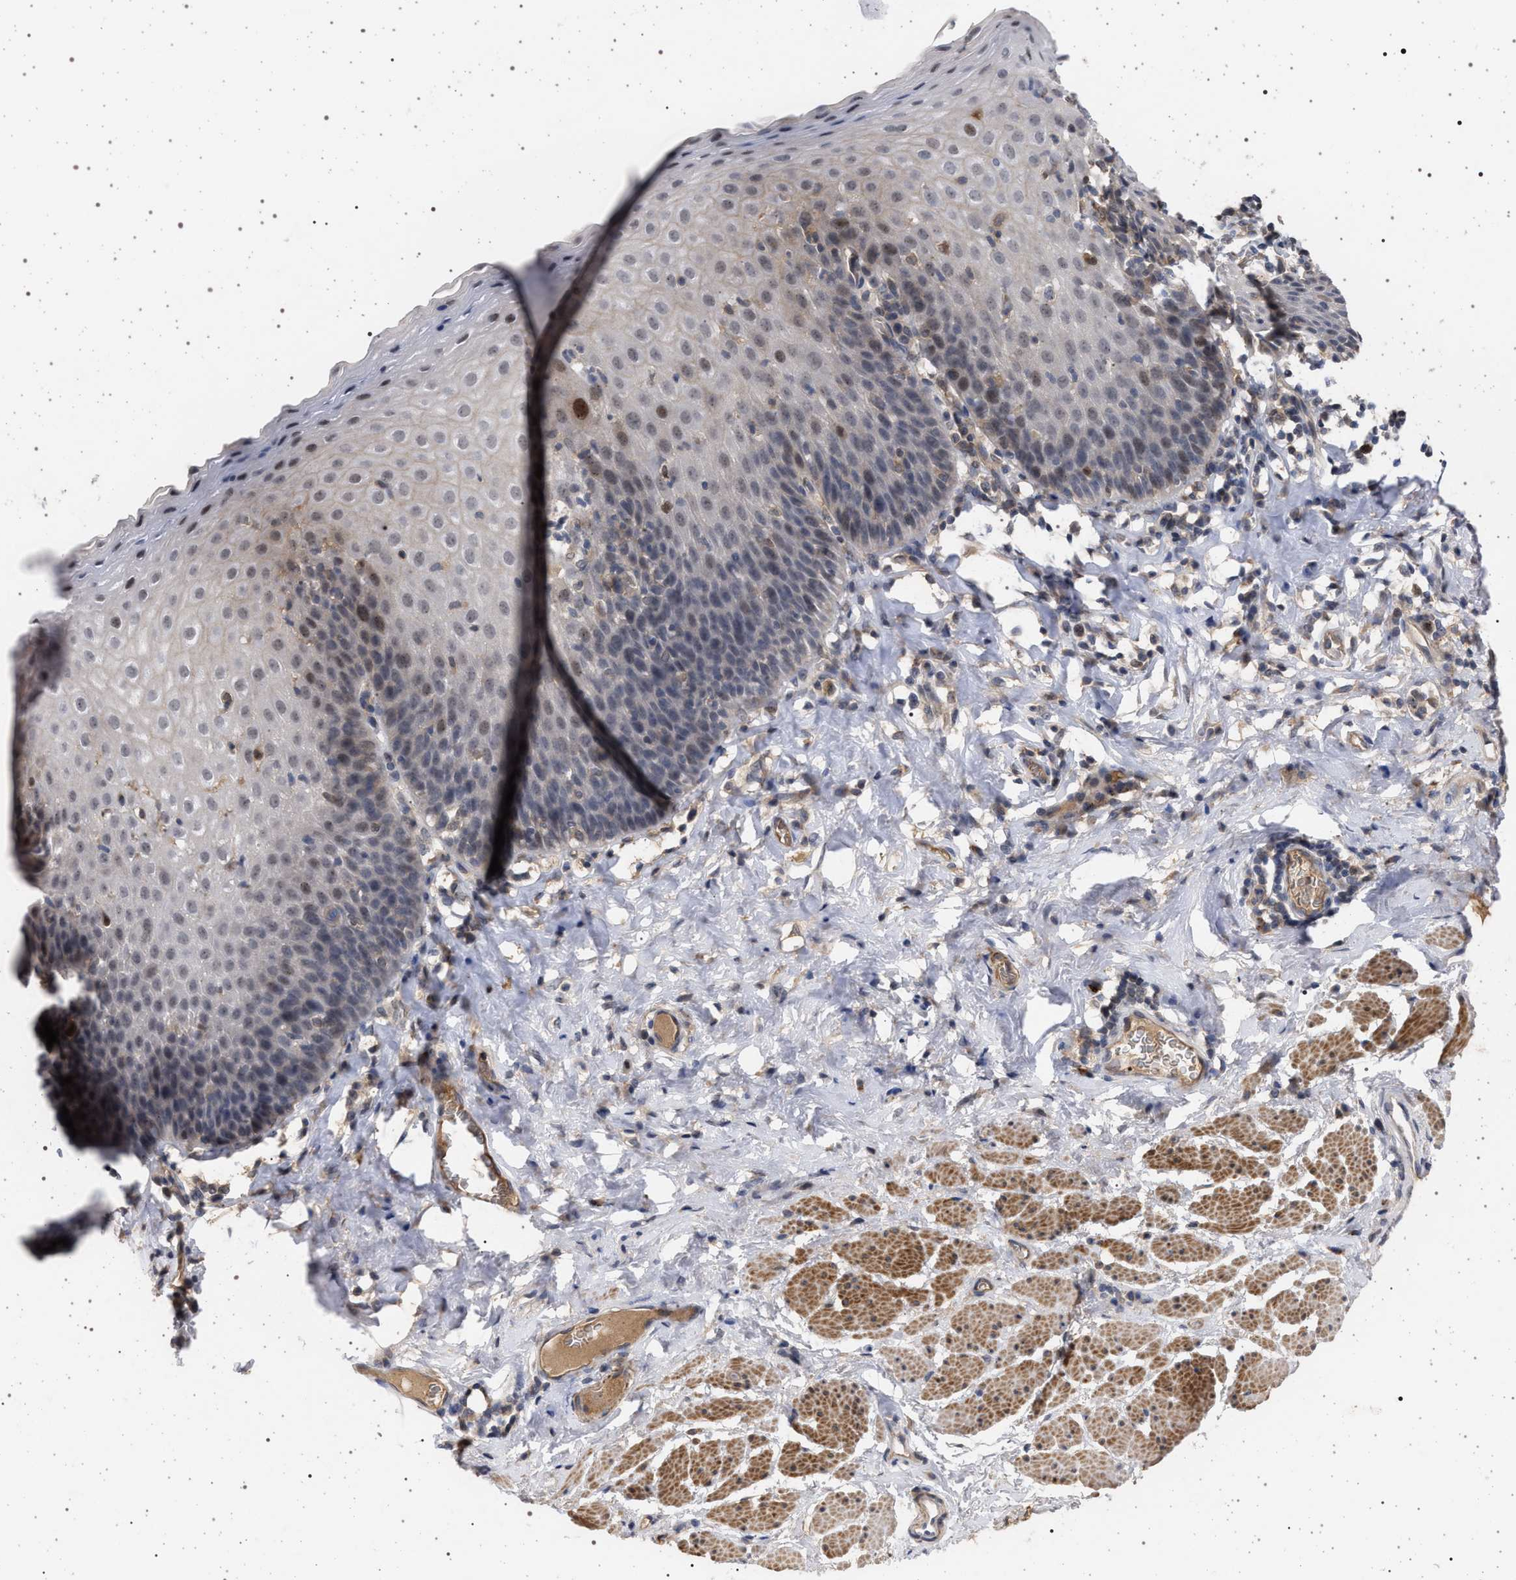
{"staining": {"intensity": "moderate", "quantity": "<25%", "location": "nuclear"}, "tissue": "esophagus", "cell_type": "Squamous epithelial cells", "image_type": "normal", "snomed": [{"axis": "morphology", "description": "Normal tissue, NOS"}, {"axis": "topography", "description": "Esophagus"}], "caption": "The histopathology image exhibits a brown stain indicating the presence of a protein in the nuclear of squamous epithelial cells in esophagus. The staining is performed using DAB (3,3'-diaminobenzidine) brown chromogen to label protein expression. The nuclei are counter-stained blue using hematoxylin.", "gene": "RBM48", "patient": {"sex": "female", "age": 61}}